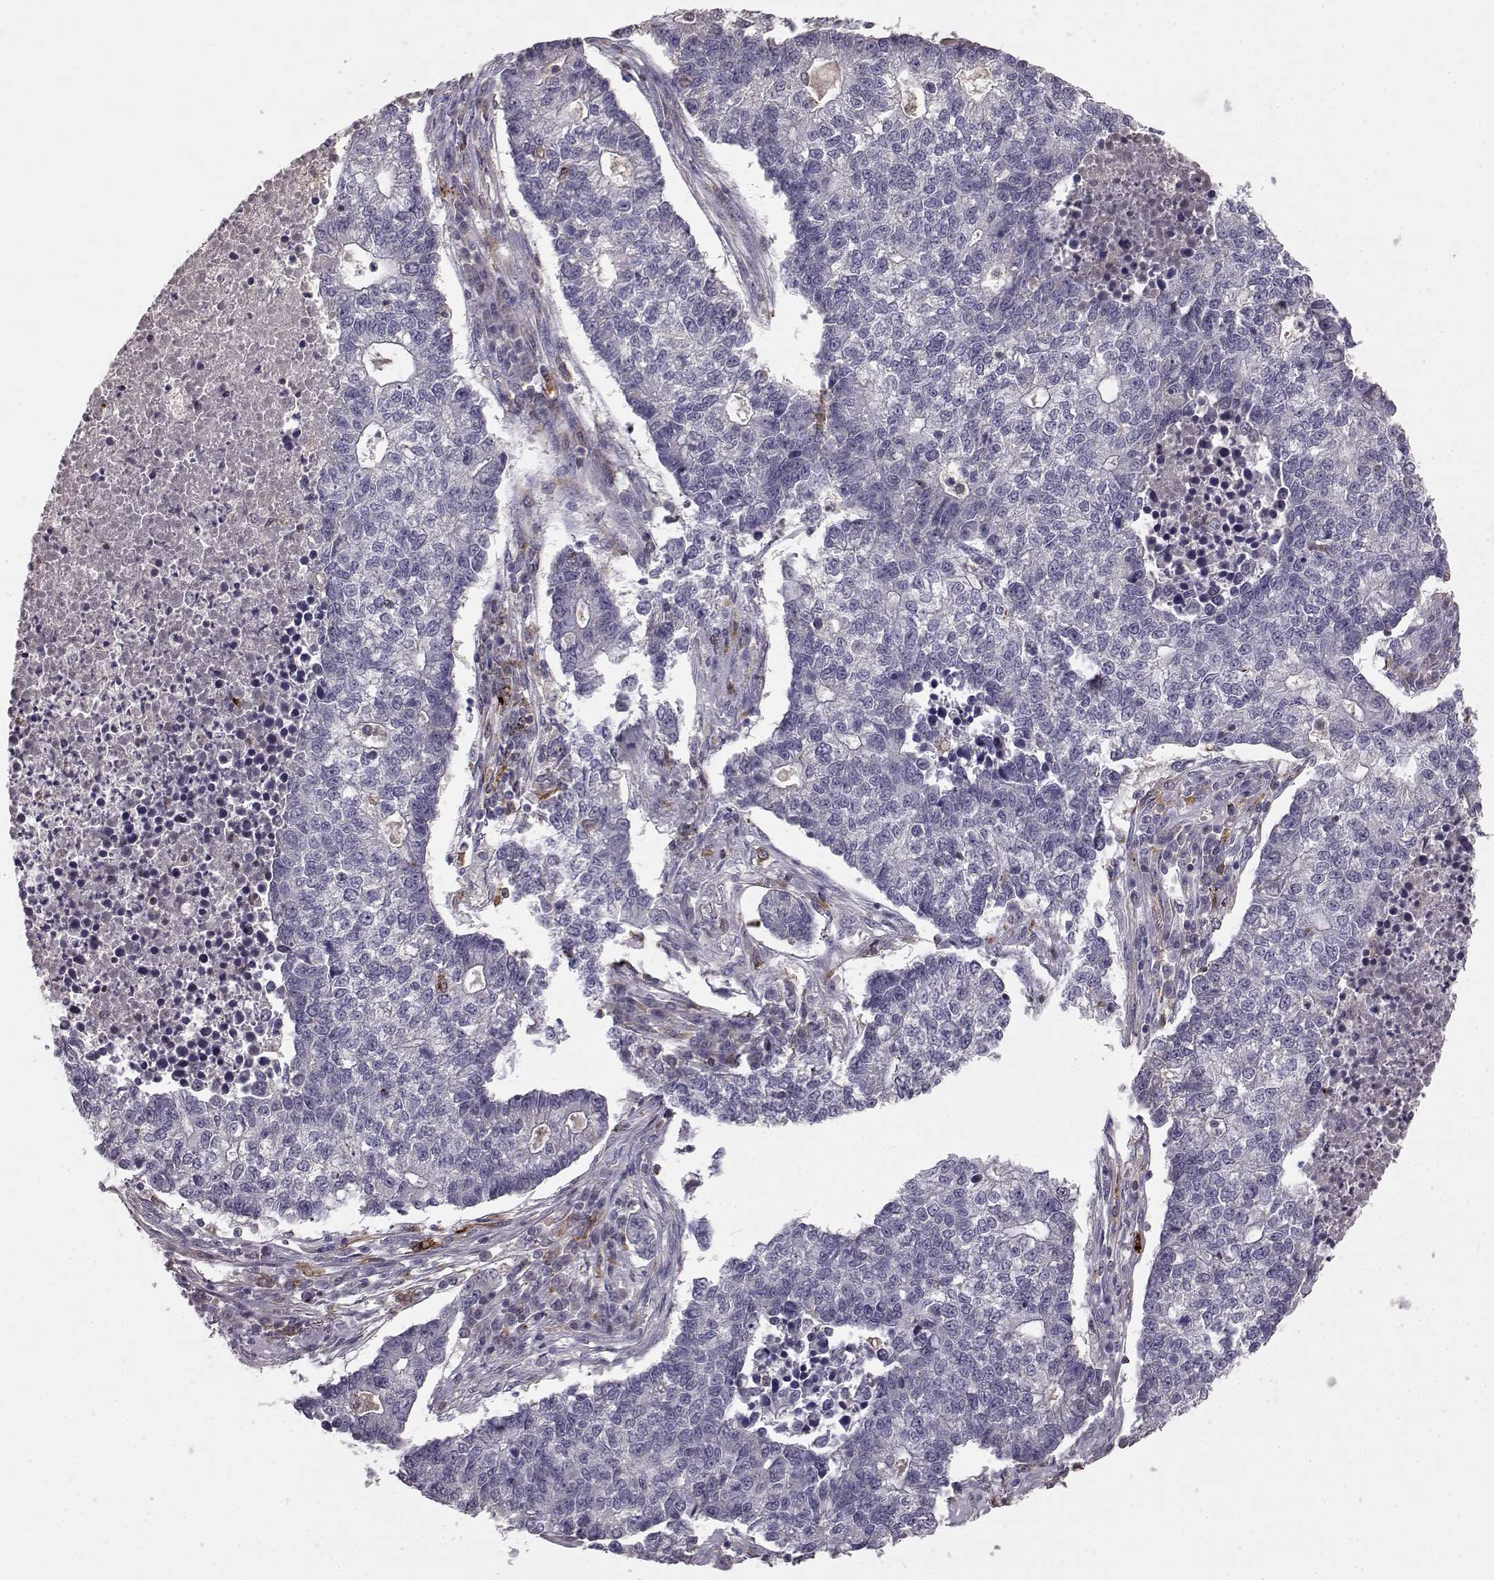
{"staining": {"intensity": "negative", "quantity": "none", "location": "none"}, "tissue": "lung cancer", "cell_type": "Tumor cells", "image_type": "cancer", "snomed": [{"axis": "morphology", "description": "Adenocarcinoma, NOS"}, {"axis": "topography", "description": "Lung"}], "caption": "An image of lung cancer stained for a protein exhibits no brown staining in tumor cells.", "gene": "CCNF", "patient": {"sex": "male", "age": 57}}